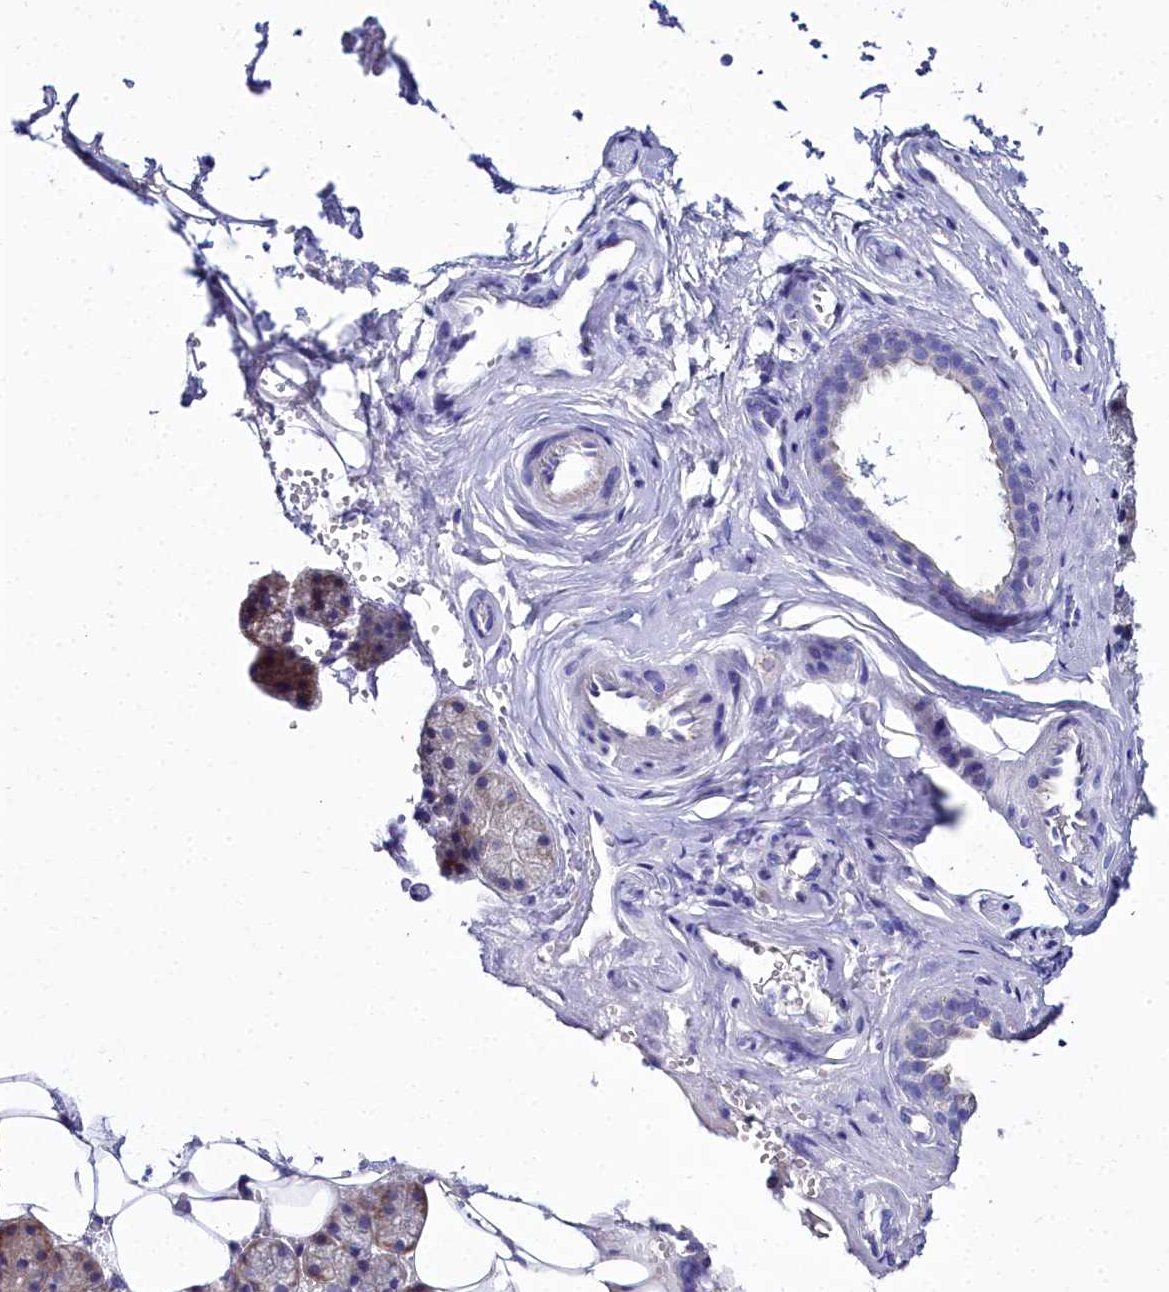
{"staining": {"intensity": "weak", "quantity": "25%-75%", "location": "cytoplasmic/membranous"}, "tissue": "salivary gland", "cell_type": "Glandular cells", "image_type": "normal", "snomed": [{"axis": "morphology", "description": "Normal tissue, NOS"}, {"axis": "topography", "description": "Salivary gland"}], "caption": "This image displays immunohistochemistry (IHC) staining of unremarkable salivary gland, with low weak cytoplasmic/membranous staining in approximately 25%-75% of glandular cells.", "gene": "ELAPOR2", "patient": {"sex": "male", "age": 62}}